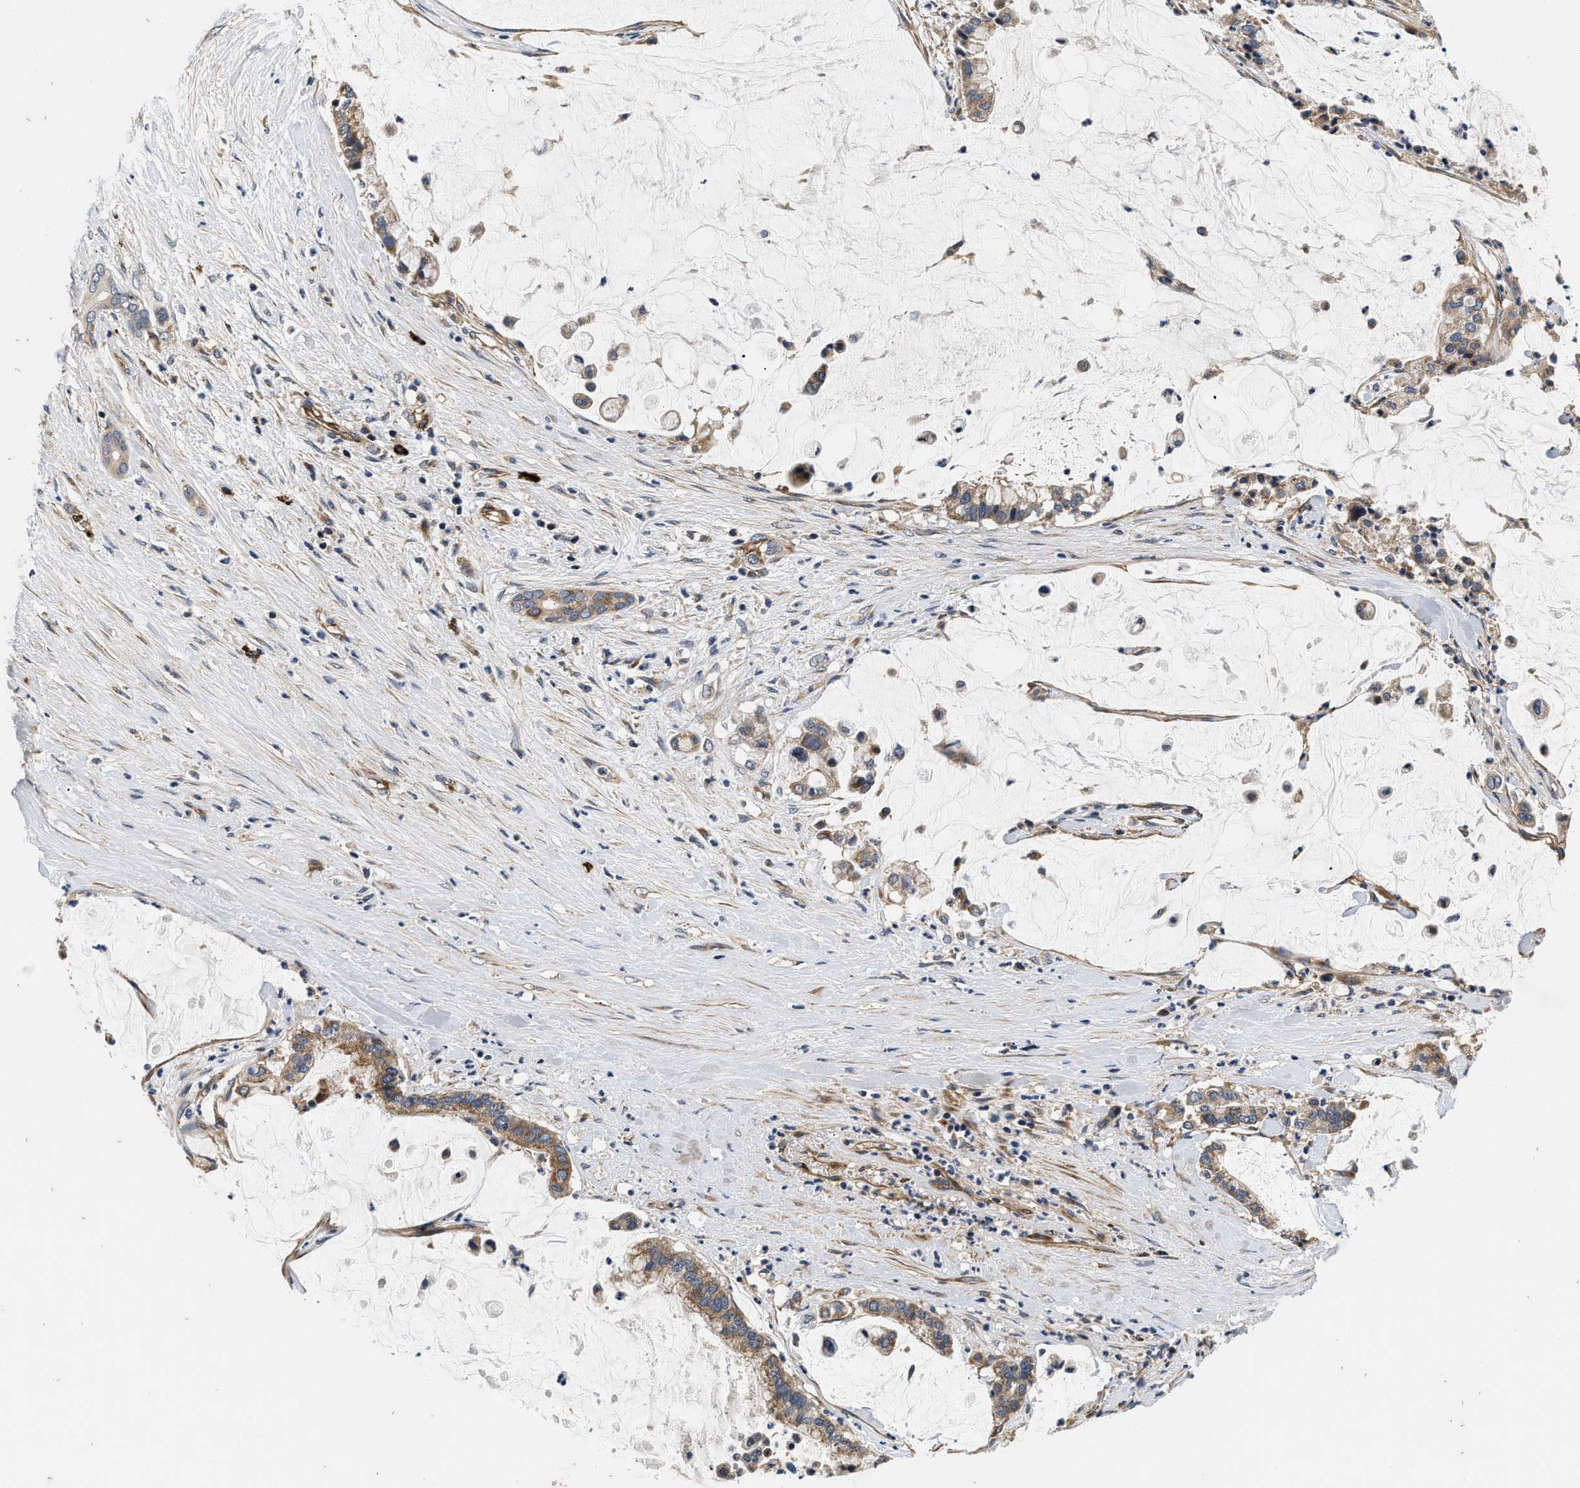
{"staining": {"intensity": "moderate", "quantity": ">75%", "location": "cytoplasmic/membranous"}, "tissue": "pancreatic cancer", "cell_type": "Tumor cells", "image_type": "cancer", "snomed": [{"axis": "morphology", "description": "Adenocarcinoma, NOS"}, {"axis": "topography", "description": "Pancreas"}], "caption": "Human pancreatic cancer stained for a protein (brown) displays moderate cytoplasmic/membranous positive staining in approximately >75% of tumor cells.", "gene": "NME6", "patient": {"sex": "male", "age": 41}}